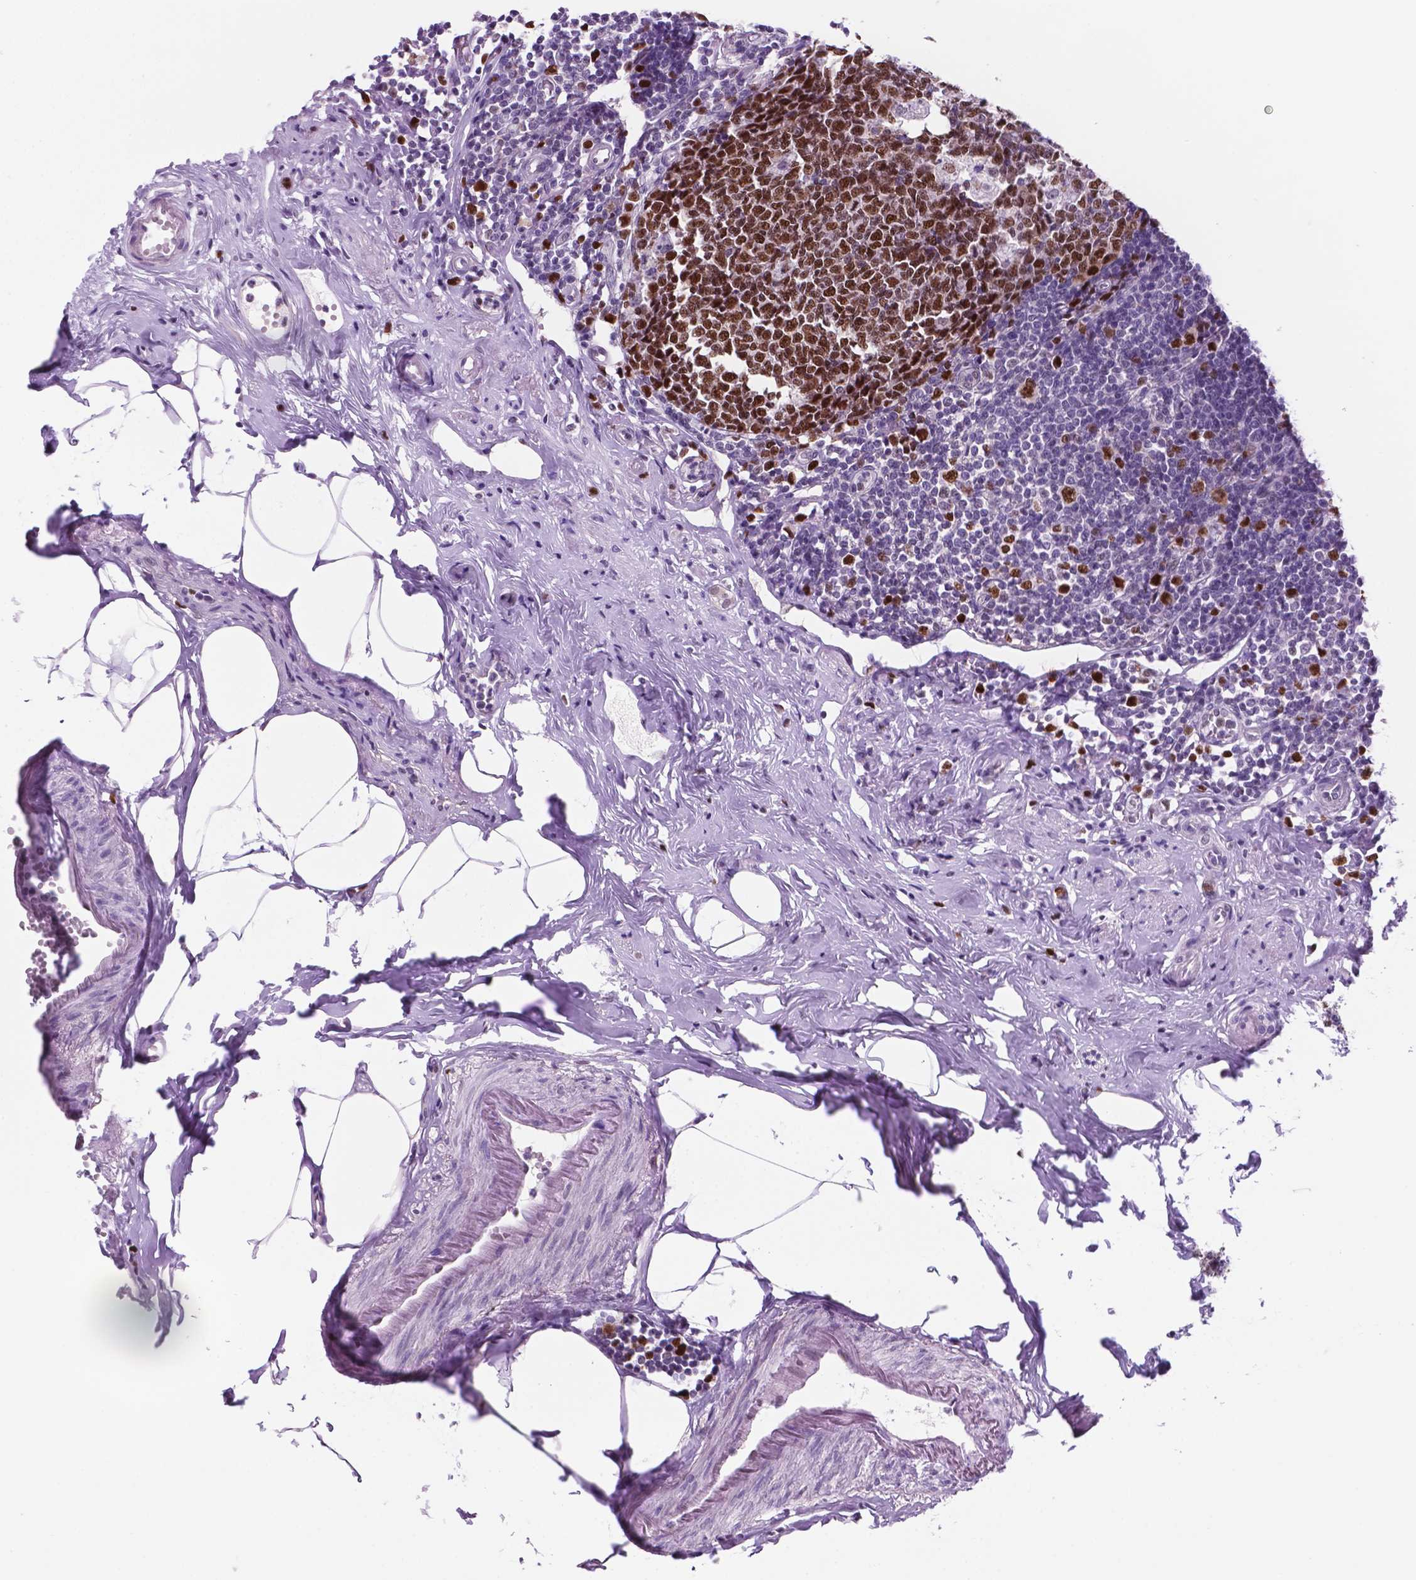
{"staining": {"intensity": "strong", "quantity": "25%-75%", "location": "nuclear"}, "tissue": "appendix", "cell_type": "Glandular cells", "image_type": "normal", "snomed": [{"axis": "morphology", "description": "Normal tissue, NOS"}, {"axis": "morphology", "description": "Carcinoma, endometroid"}, {"axis": "topography", "description": "Appendix"}, {"axis": "topography", "description": "Colon"}], "caption": "Immunohistochemistry (IHC) image of unremarkable human appendix stained for a protein (brown), which demonstrates high levels of strong nuclear positivity in about 25%-75% of glandular cells.", "gene": "NCAPH2", "patient": {"sex": "female", "age": 60}}